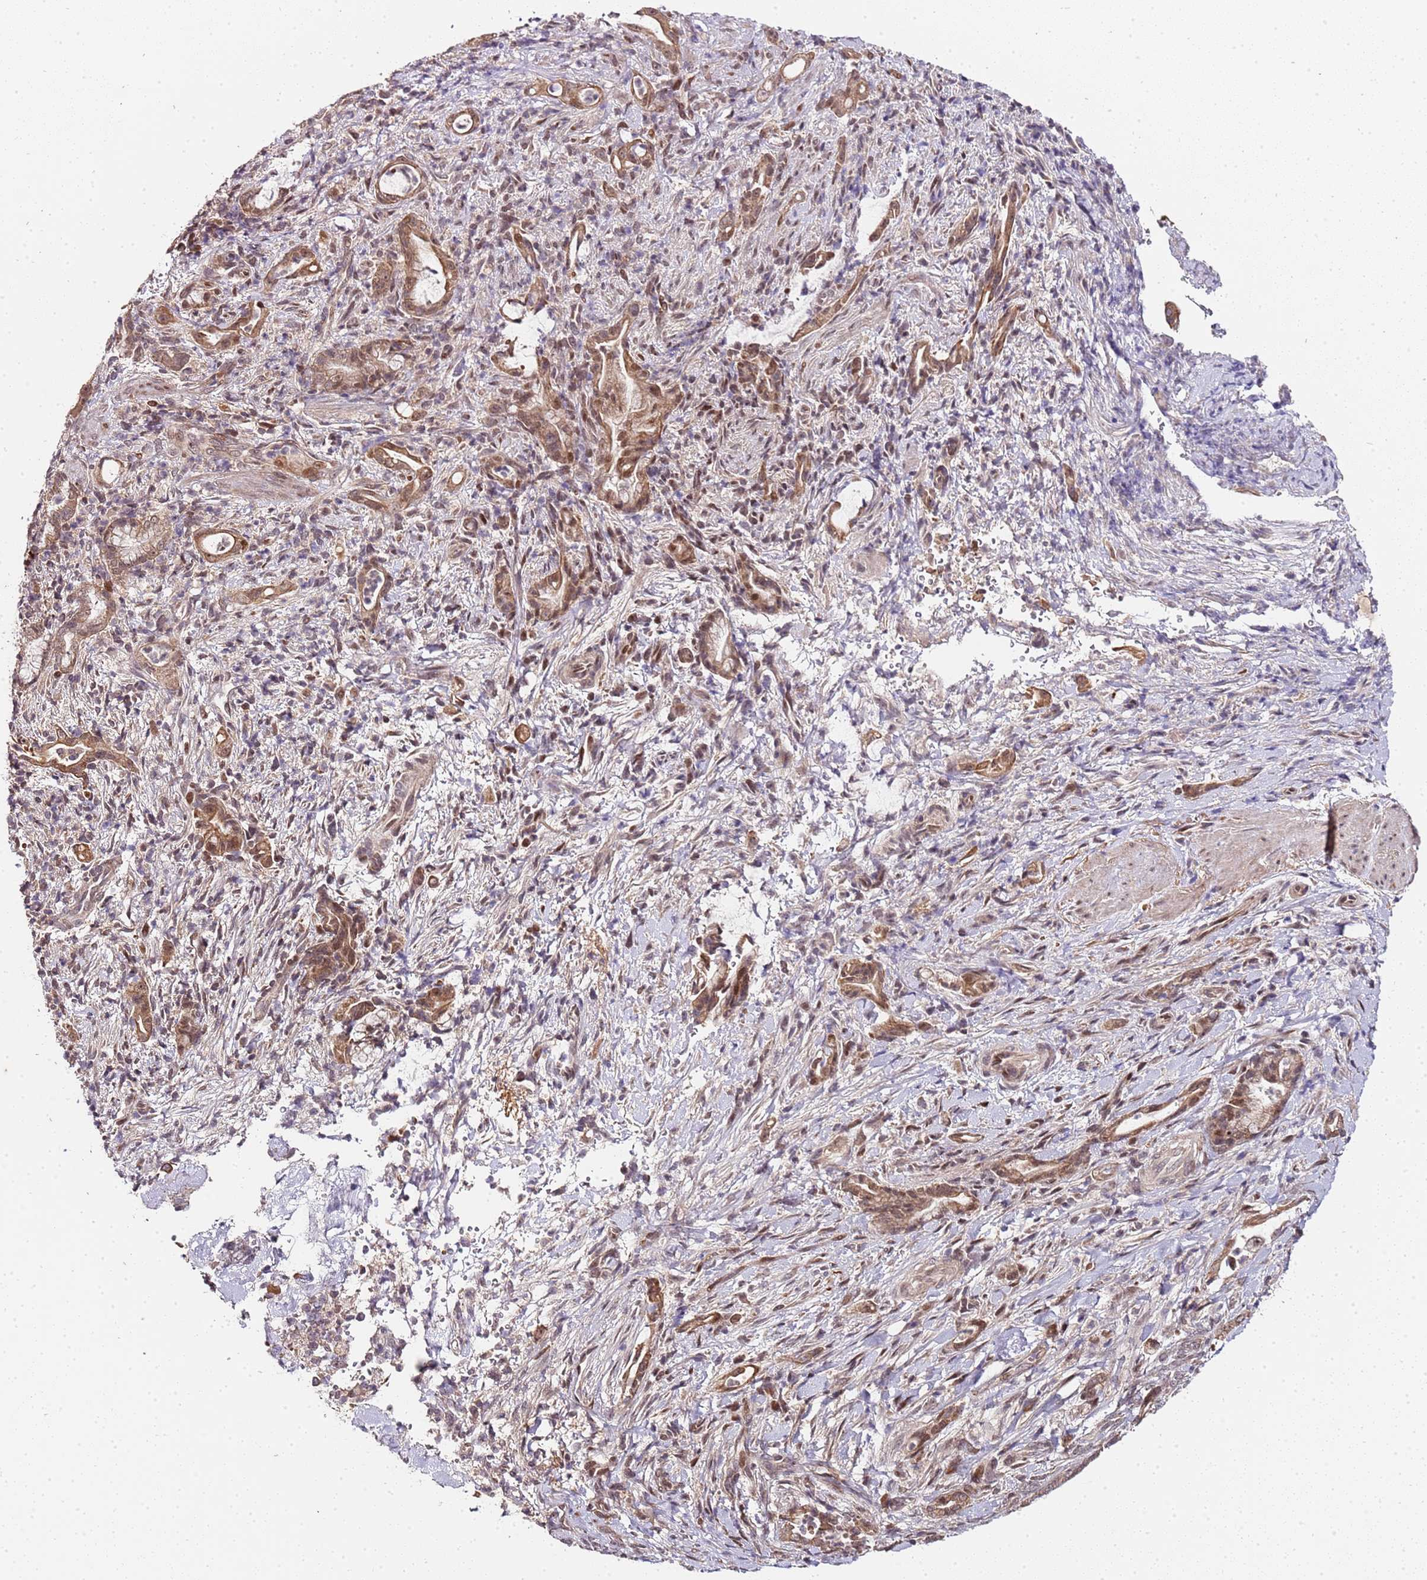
{"staining": {"intensity": "moderate", "quantity": ">75%", "location": "cytoplasmic/membranous,nuclear"}, "tissue": "pancreatic cancer", "cell_type": "Tumor cells", "image_type": "cancer", "snomed": [{"axis": "morphology", "description": "Normal tissue, NOS"}, {"axis": "morphology", "description": "Adenocarcinoma, NOS"}, {"axis": "topography", "description": "Pancreas"}], "caption": "Immunohistochemical staining of pancreatic adenocarcinoma reveals moderate cytoplasmic/membranous and nuclear protein positivity in approximately >75% of tumor cells. (brown staining indicates protein expression, while blue staining denotes nuclei).", "gene": "EDC3", "patient": {"sex": "female", "age": 55}}